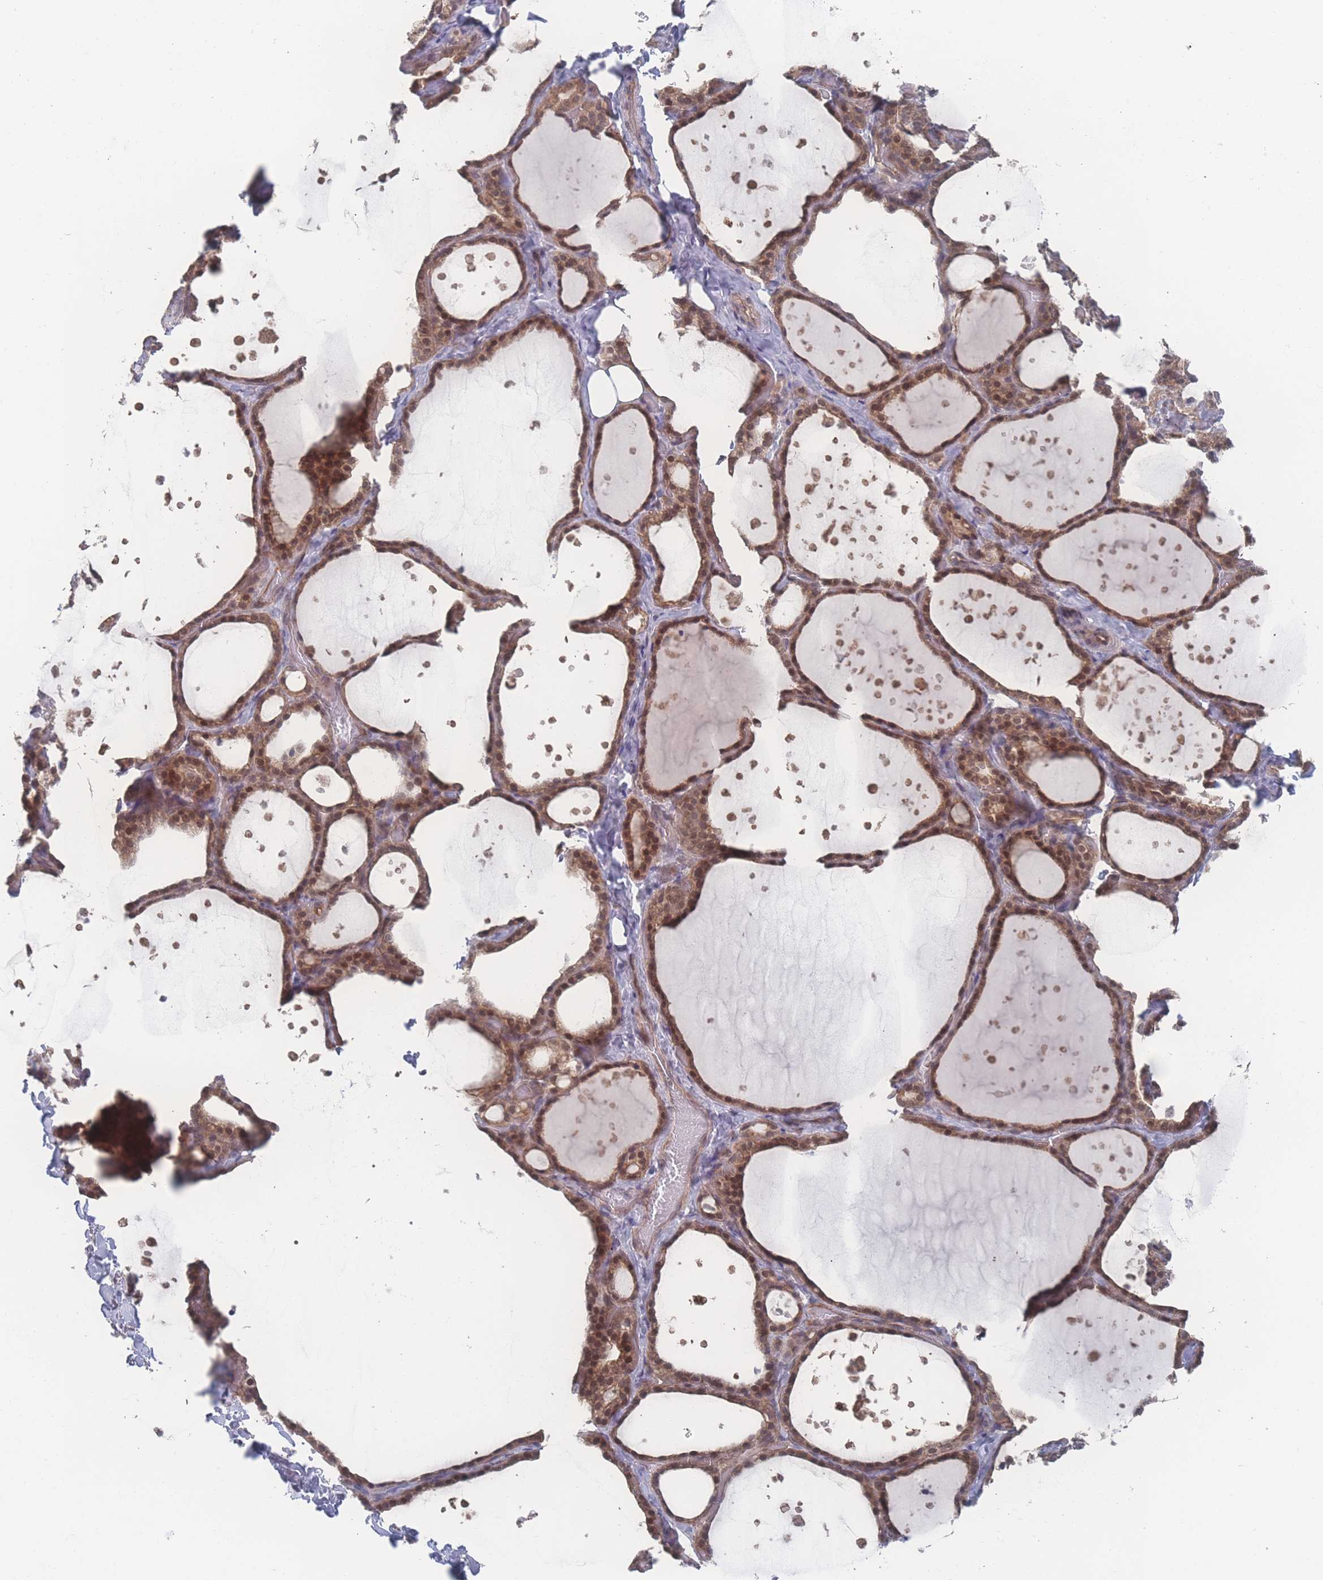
{"staining": {"intensity": "moderate", "quantity": ">75%", "location": "cytoplasmic/membranous,nuclear"}, "tissue": "thyroid gland", "cell_type": "Glandular cells", "image_type": "normal", "snomed": [{"axis": "morphology", "description": "Normal tissue, NOS"}, {"axis": "topography", "description": "Thyroid gland"}], "caption": "Brown immunohistochemical staining in unremarkable thyroid gland exhibits moderate cytoplasmic/membranous,nuclear positivity in about >75% of glandular cells.", "gene": "NBEAL1", "patient": {"sex": "female", "age": 44}}